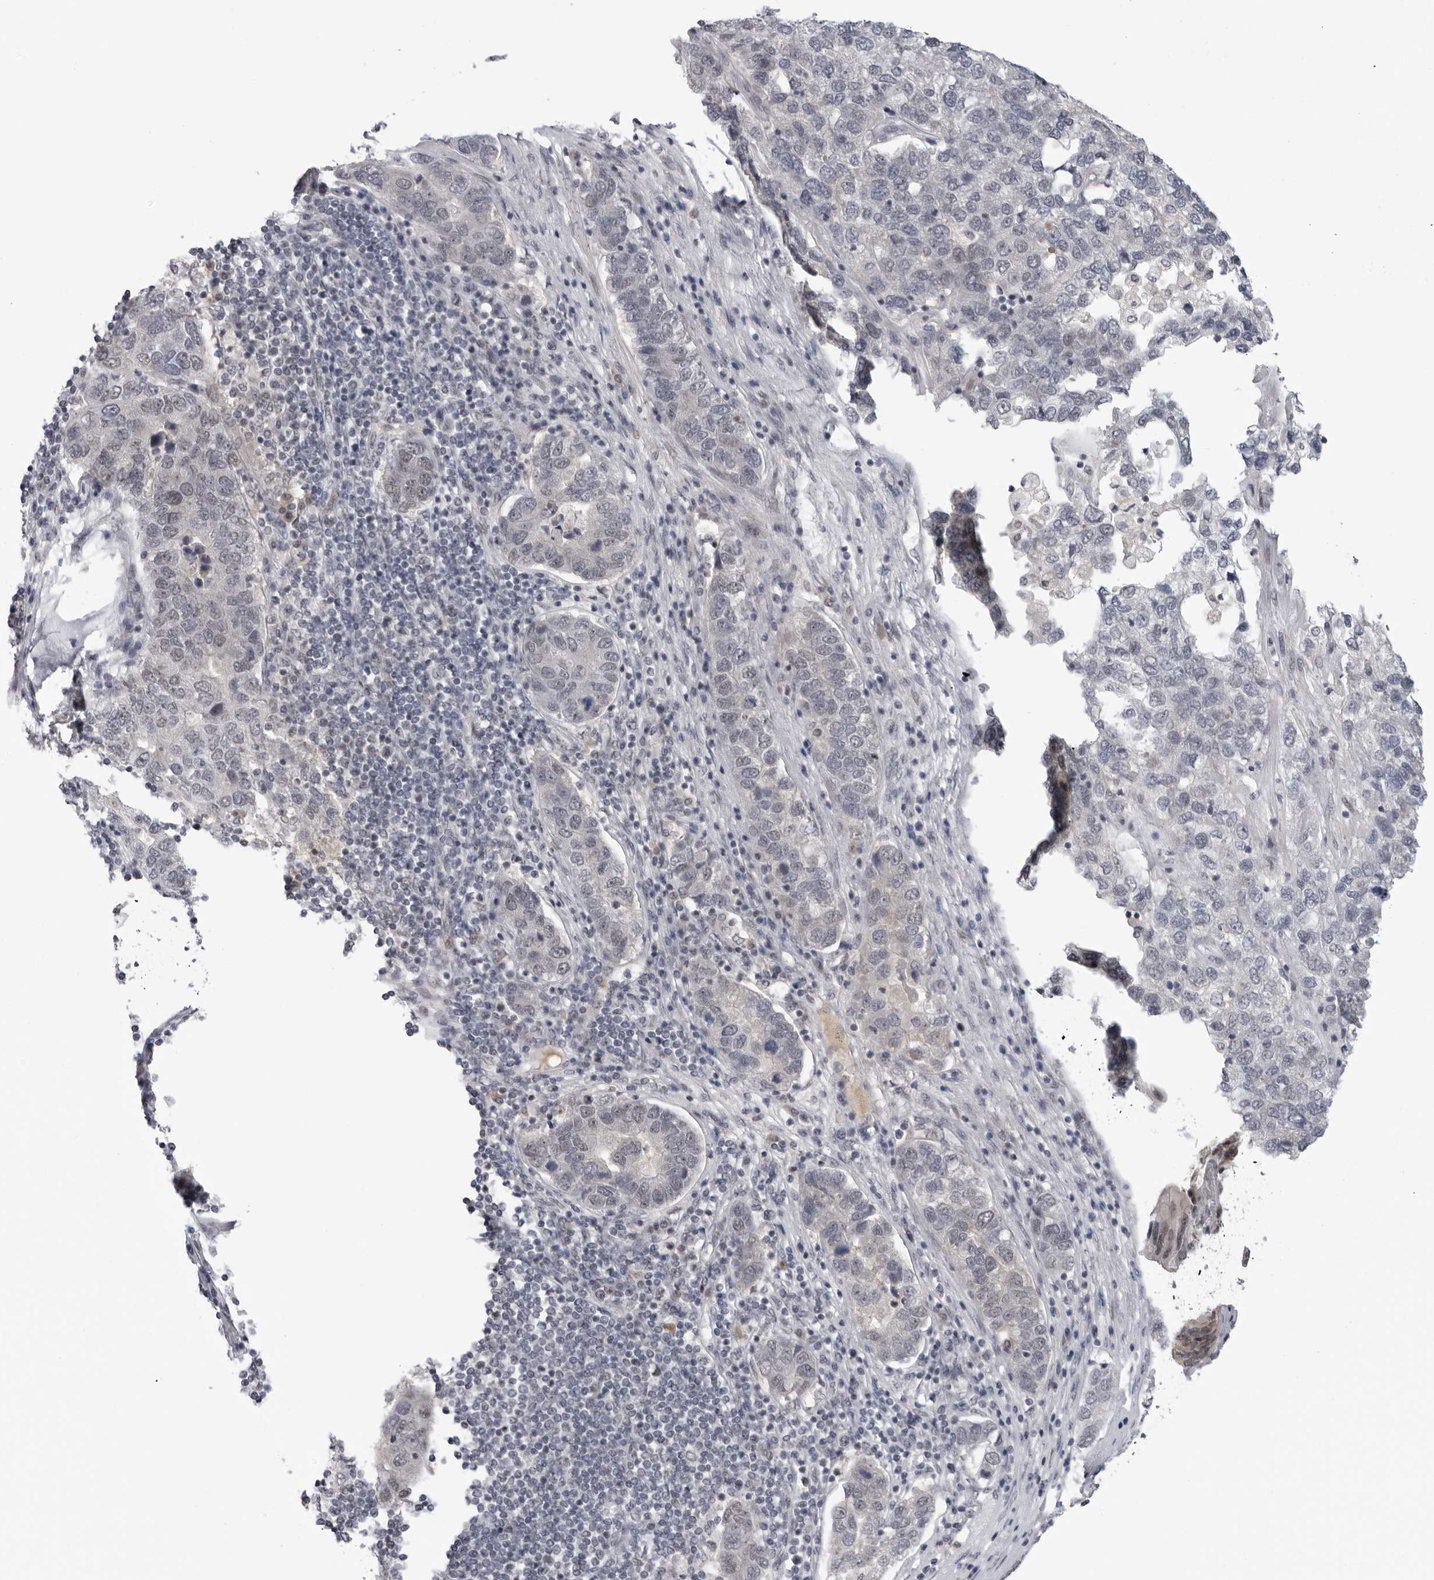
{"staining": {"intensity": "negative", "quantity": "none", "location": "none"}, "tissue": "pancreatic cancer", "cell_type": "Tumor cells", "image_type": "cancer", "snomed": [{"axis": "morphology", "description": "Adenocarcinoma, NOS"}, {"axis": "topography", "description": "Pancreas"}], "caption": "DAB (3,3'-diaminobenzidine) immunohistochemical staining of pancreatic cancer displays no significant staining in tumor cells. Brightfield microscopy of immunohistochemistry (IHC) stained with DAB (brown) and hematoxylin (blue), captured at high magnification.", "gene": "ALPK2", "patient": {"sex": "female", "age": 61}}